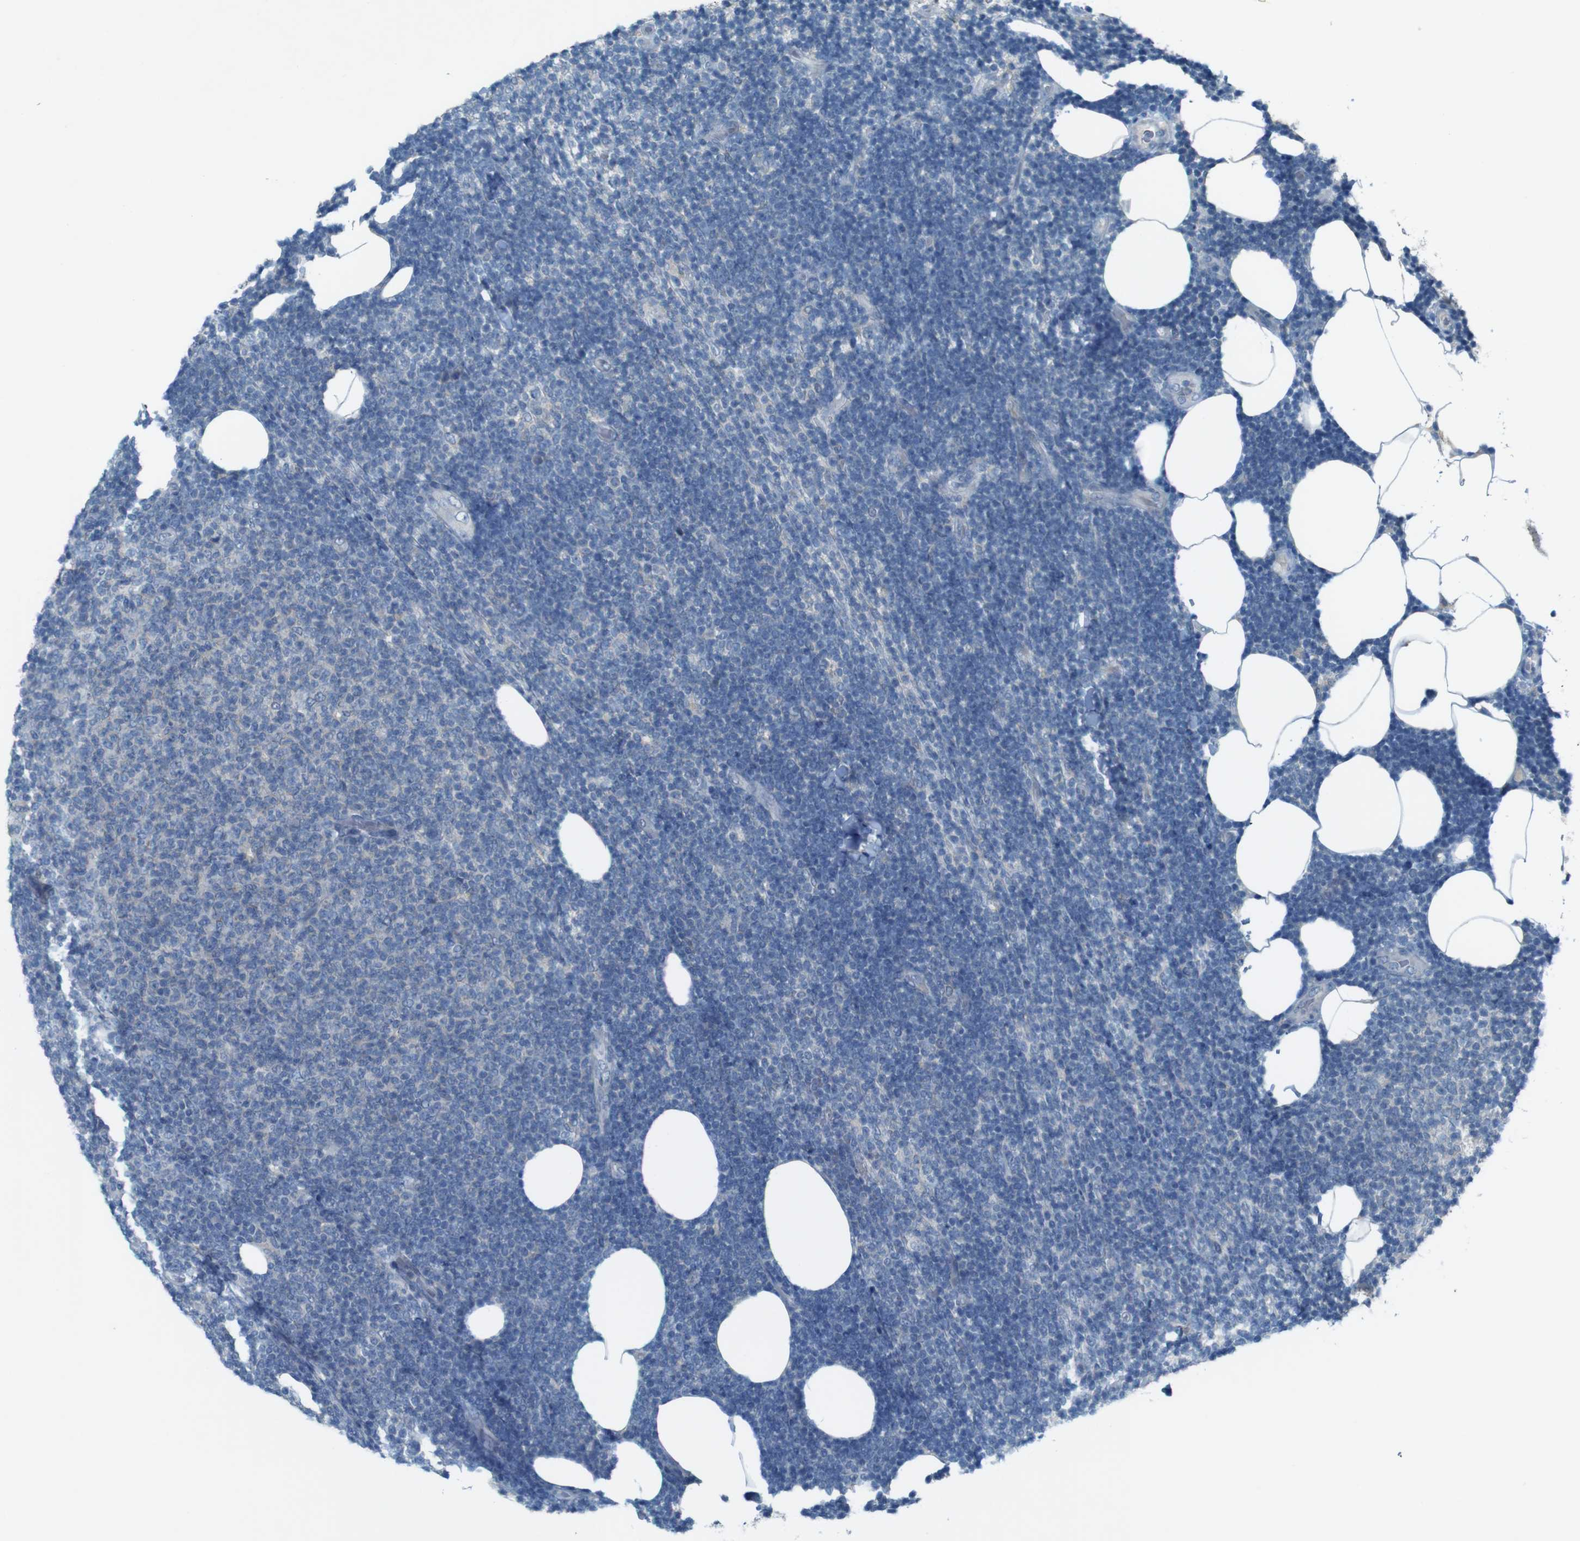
{"staining": {"intensity": "negative", "quantity": "none", "location": "none"}, "tissue": "lymphoma", "cell_type": "Tumor cells", "image_type": "cancer", "snomed": [{"axis": "morphology", "description": "Malignant lymphoma, non-Hodgkin's type, Low grade"}, {"axis": "topography", "description": "Lymph node"}], "caption": "Immunohistochemistry (IHC) micrograph of human lymphoma stained for a protein (brown), which shows no staining in tumor cells.", "gene": "MOGAT3", "patient": {"sex": "male", "age": 66}}